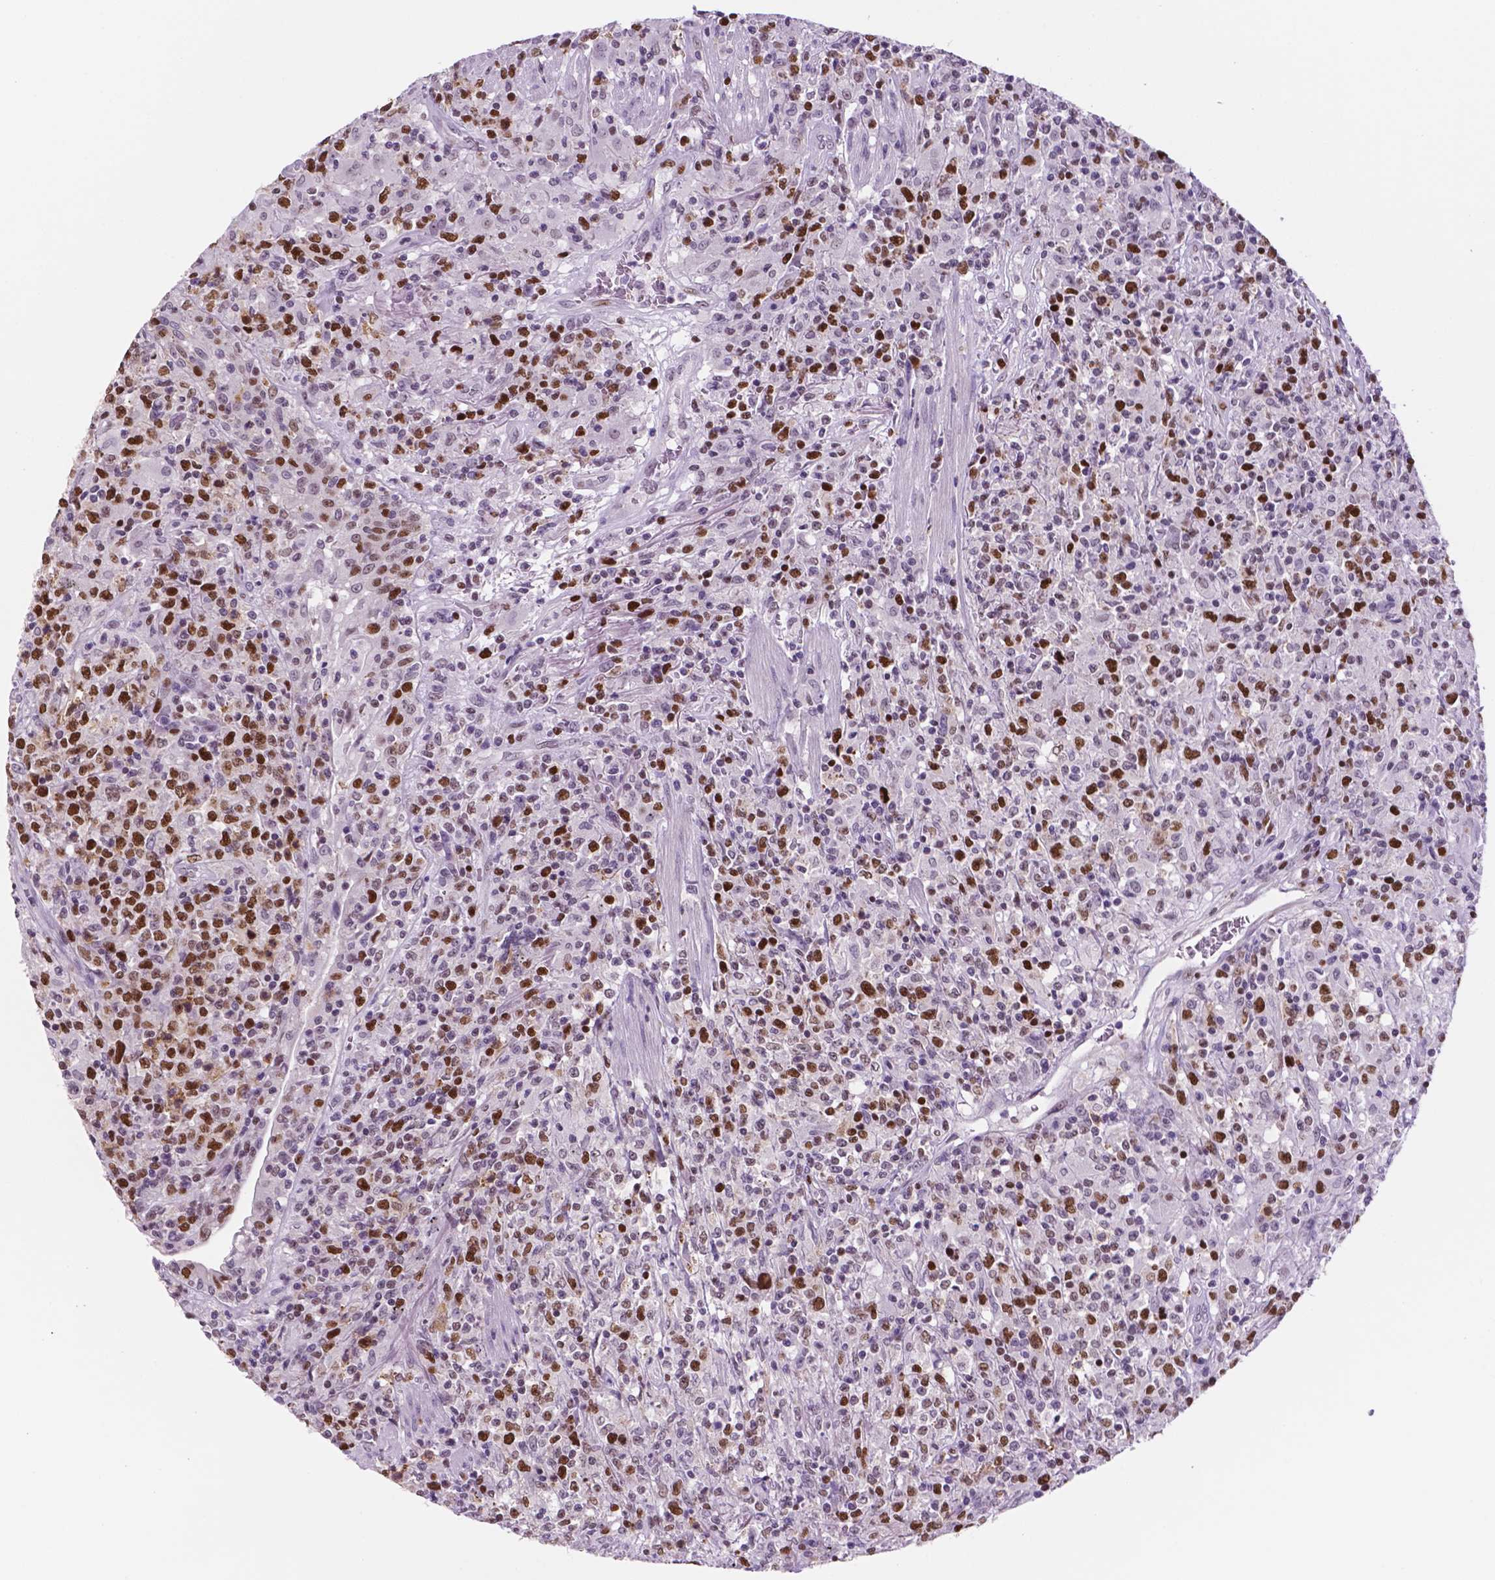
{"staining": {"intensity": "moderate", "quantity": "25%-75%", "location": "nuclear"}, "tissue": "lymphoma", "cell_type": "Tumor cells", "image_type": "cancer", "snomed": [{"axis": "morphology", "description": "Malignant lymphoma, non-Hodgkin's type, High grade"}, {"axis": "topography", "description": "Lung"}], "caption": "A histopathology image showing moderate nuclear staining in about 25%-75% of tumor cells in lymphoma, as visualized by brown immunohistochemical staining.", "gene": "NCAPH2", "patient": {"sex": "male", "age": 79}}